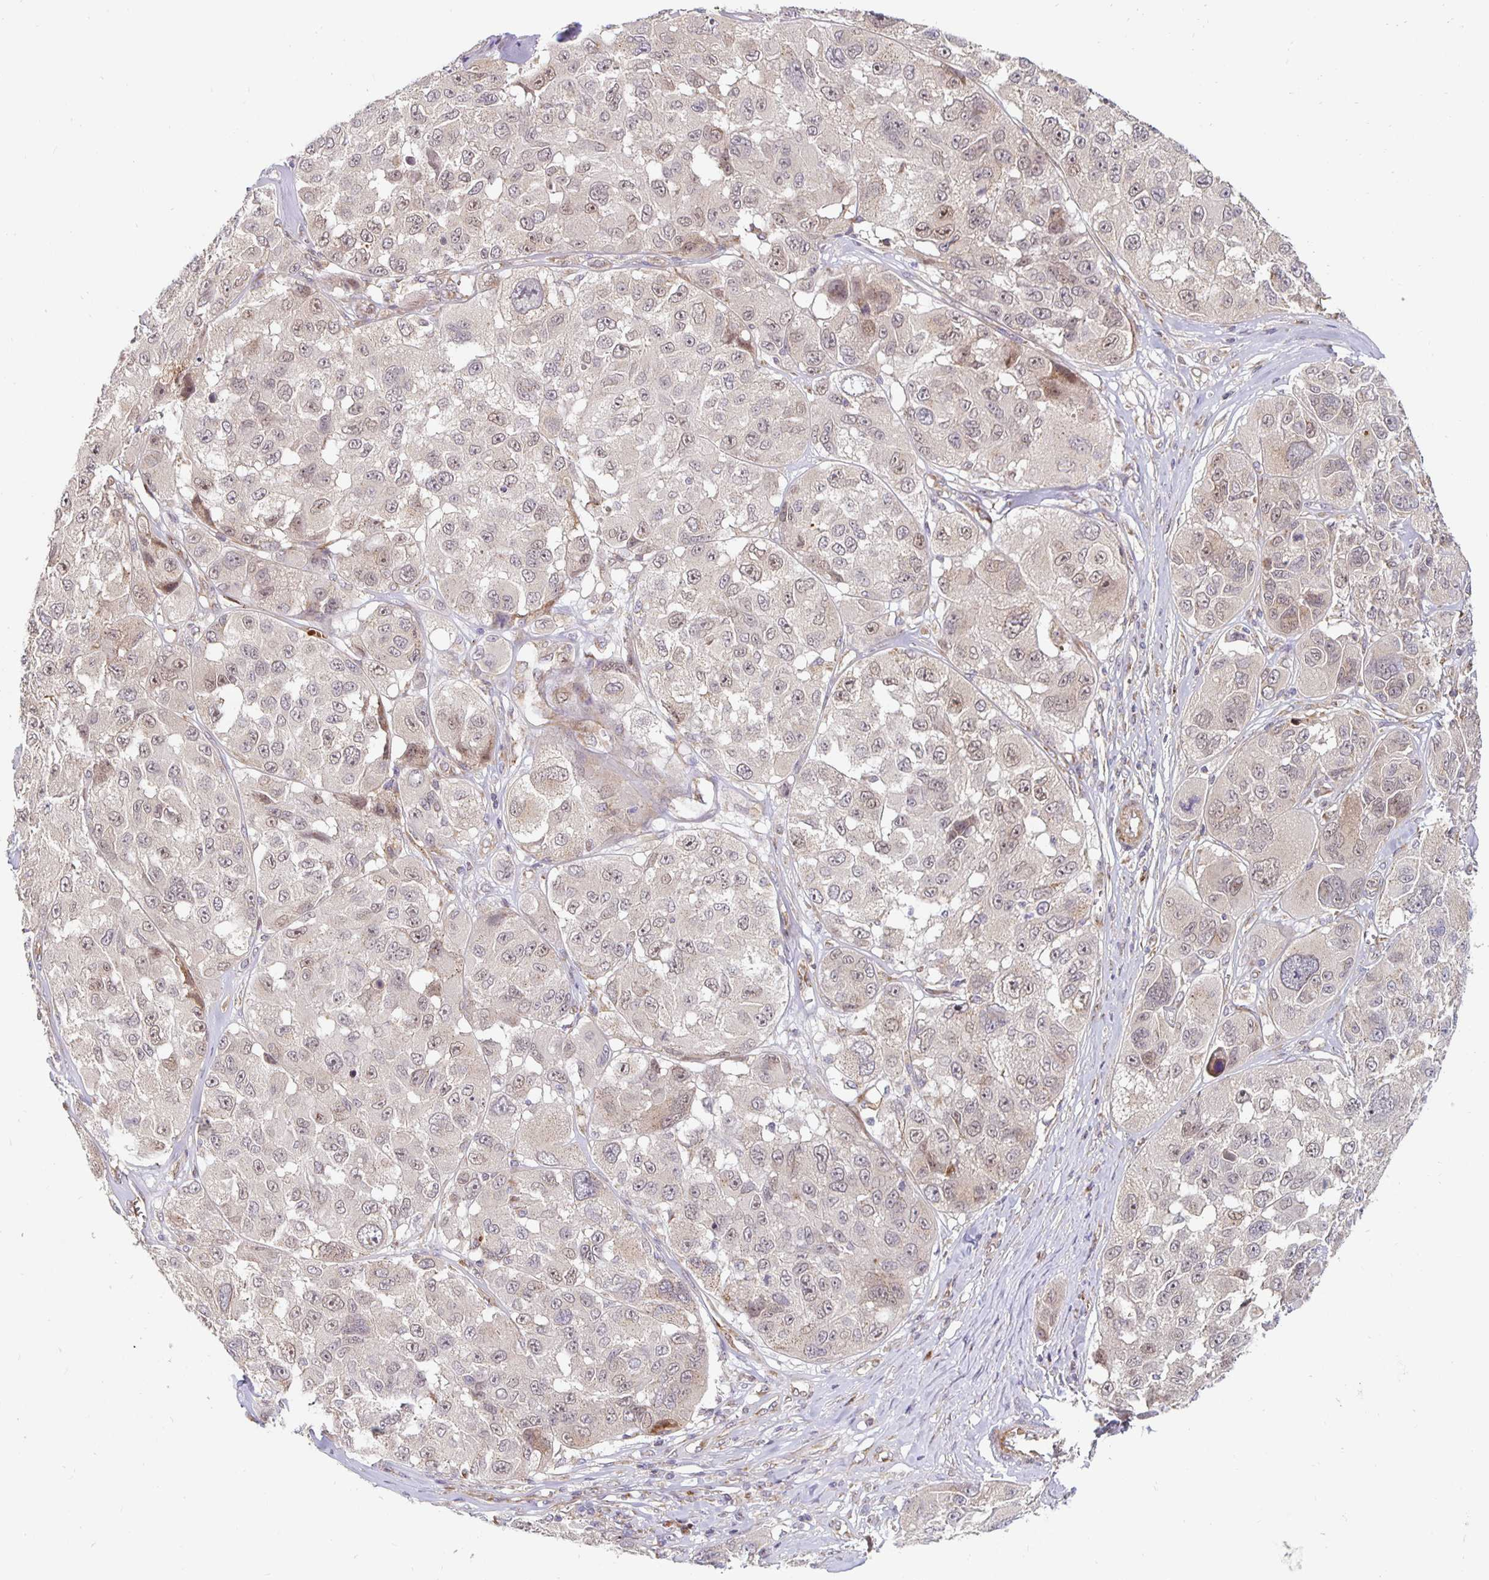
{"staining": {"intensity": "weak", "quantity": "<25%", "location": "cytoplasmic/membranous,nuclear"}, "tissue": "melanoma", "cell_type": "Tumor cells", "image_type": "cancer", "snomed": [{"axis": "morphology", "description": "Malignant melanoma, NOS"}, {"axis": "topography", "description": "Skin"}], "caption": "Malignant melanoma was stained to show a protein in brown. There is no significant staining in tumor cells.", "gene": "MRPL28", "patient": {"sex": "female", "age": 66}}